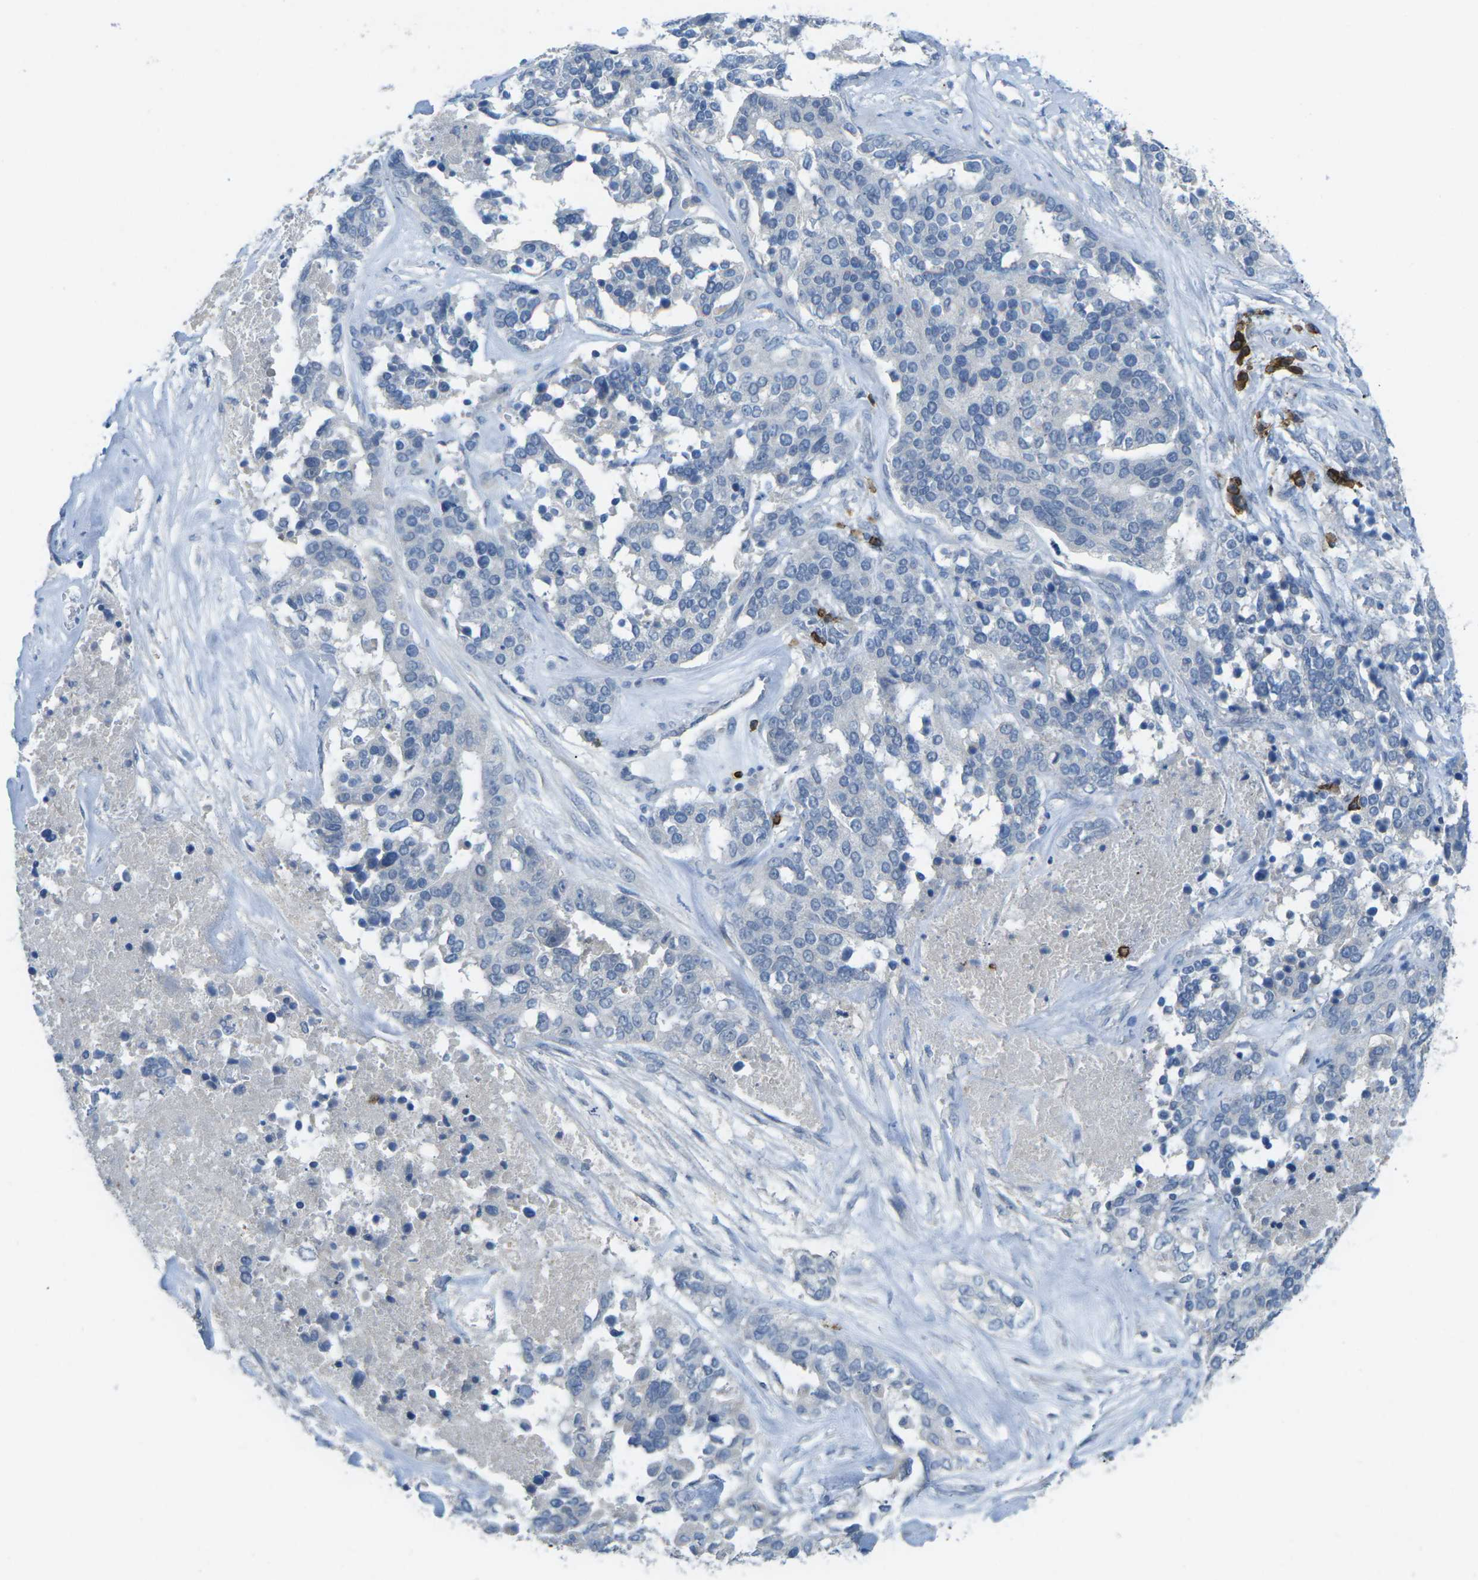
{"staining": {"intensity": "negative", "quantity": "none", "location": "none"}, "tissue": "ovarian cancer", "cell_type": "Tumor cells", "image_type": "cancer", "snomed": [{"axis": "morphology", "description": "Cystadenocarcinoma, serous, NOS"}, {"axis": "topography", "description": "Ovary"}], "caption": "Immunohistochemistry (IHC) of human ovarian cancer (serous cystadenocarcinoma) displays no expression in tumor cells.", "gene": "CD19", "patient": {"sex": "female", "age": 44}}